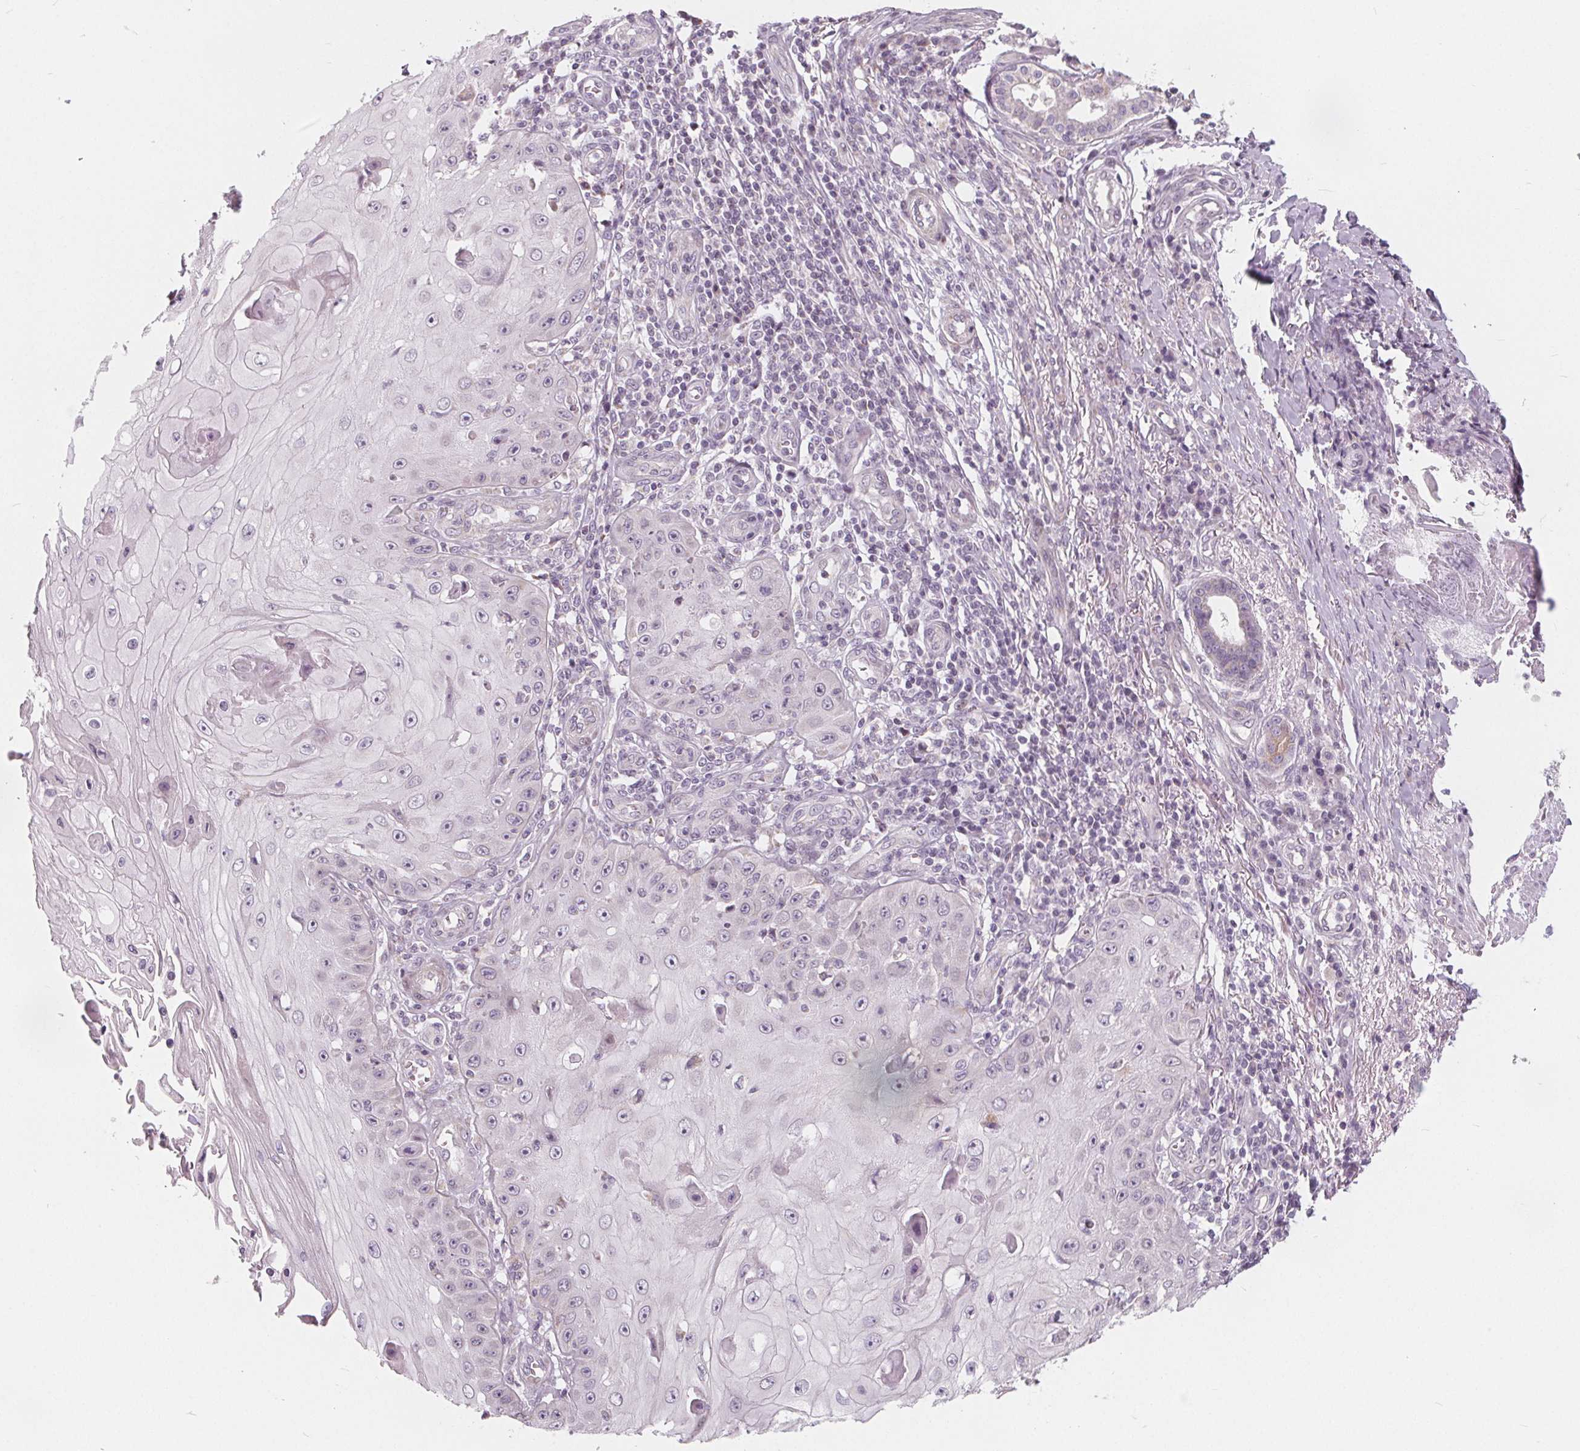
{"staining": {"intensity": "negative", "quantity": "none", "location": "none"}, "tissue": "skin cancer", "cell_type": "Tumor cells", "image_type": "cancer", "snomed": [{"axis": "morphology", "description": "Squamous cell carcinoma, NOS"}, {"axis": "topography", "description": "Skin"}], "caption": "The image reveals no staining of tumor cells in skin squamous cell carcinoma.", "gene": "NUP210L", "patient": {"sex": "male", "age": 70}}